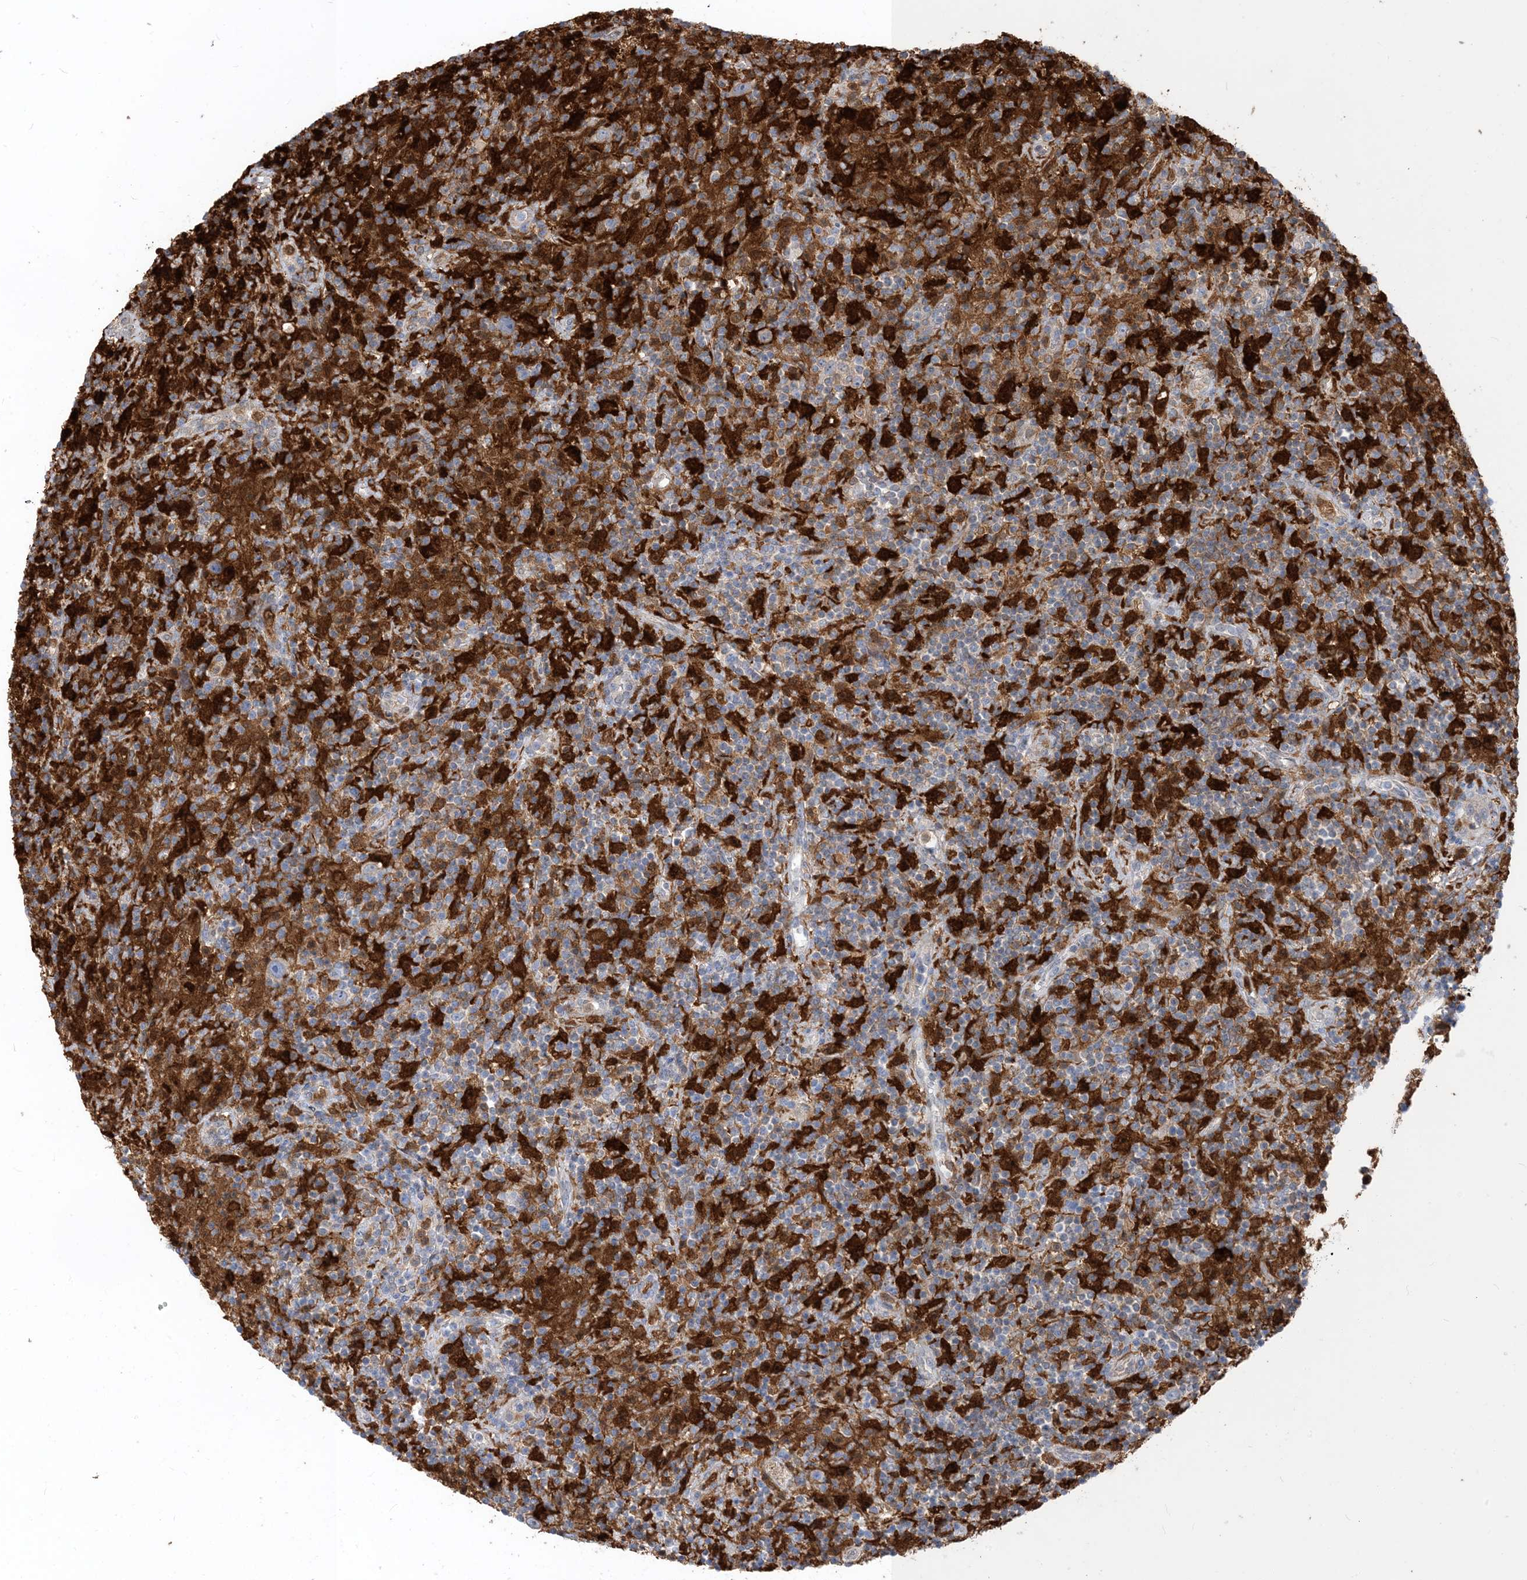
{"staining": {"intensity": "negative", "quantity": "none", "location": "none"}, "tissue": "lymphoma", "cell_type": "Tumor cells", "image_type": "cancer", "snomed": [{"axis": "morphology", "description": "Hodgkin's disease, NOS"}, {"axis": "topography", "description": "Lymph node"}], "caption": "A photomicrograph of lymphoma stained for a protein exhibits no brown staining in tumor cells.", "gene": "NAGK", "patient": {"sex": "male", "age": 70}}